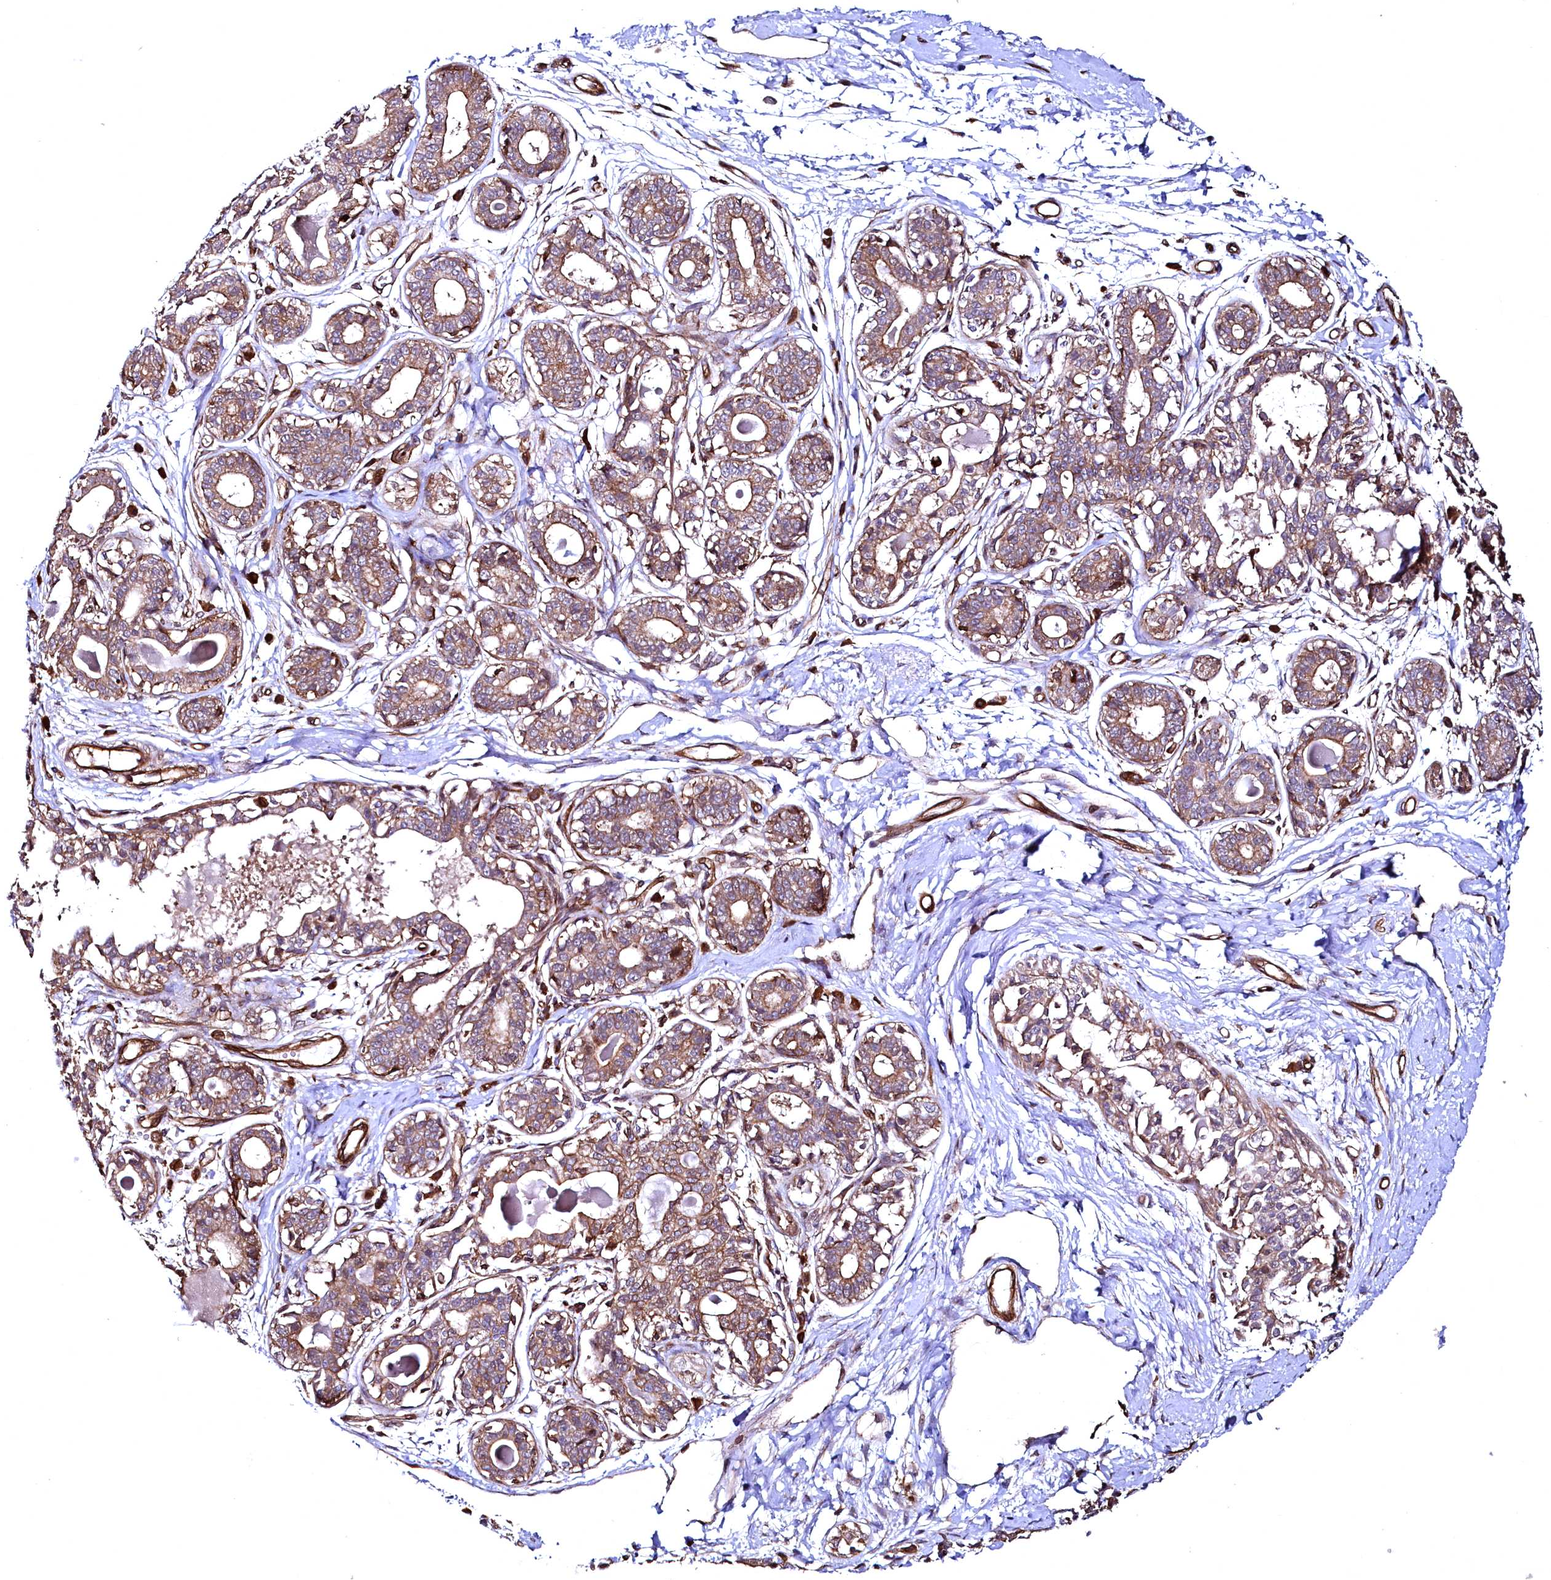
{"staining": {"intensity": "strong", "quantity": ">75%", "location": "cytoplasmic/membranous"}, "tissue": "breast", "cell_type": "Adipocytes", "image_type": "normal", "snomed": [{"axis": "morphology", "description": "Normal tissue, NOS"}, {"axis": "topography", "description": "Breast"}], "caption": "Unremarkable breast shows strong cytoplasmic/membranous staining in about >75% of adipocytes.", "gene": "SVIP", "patient": {"sex": "female", "age": 45}}